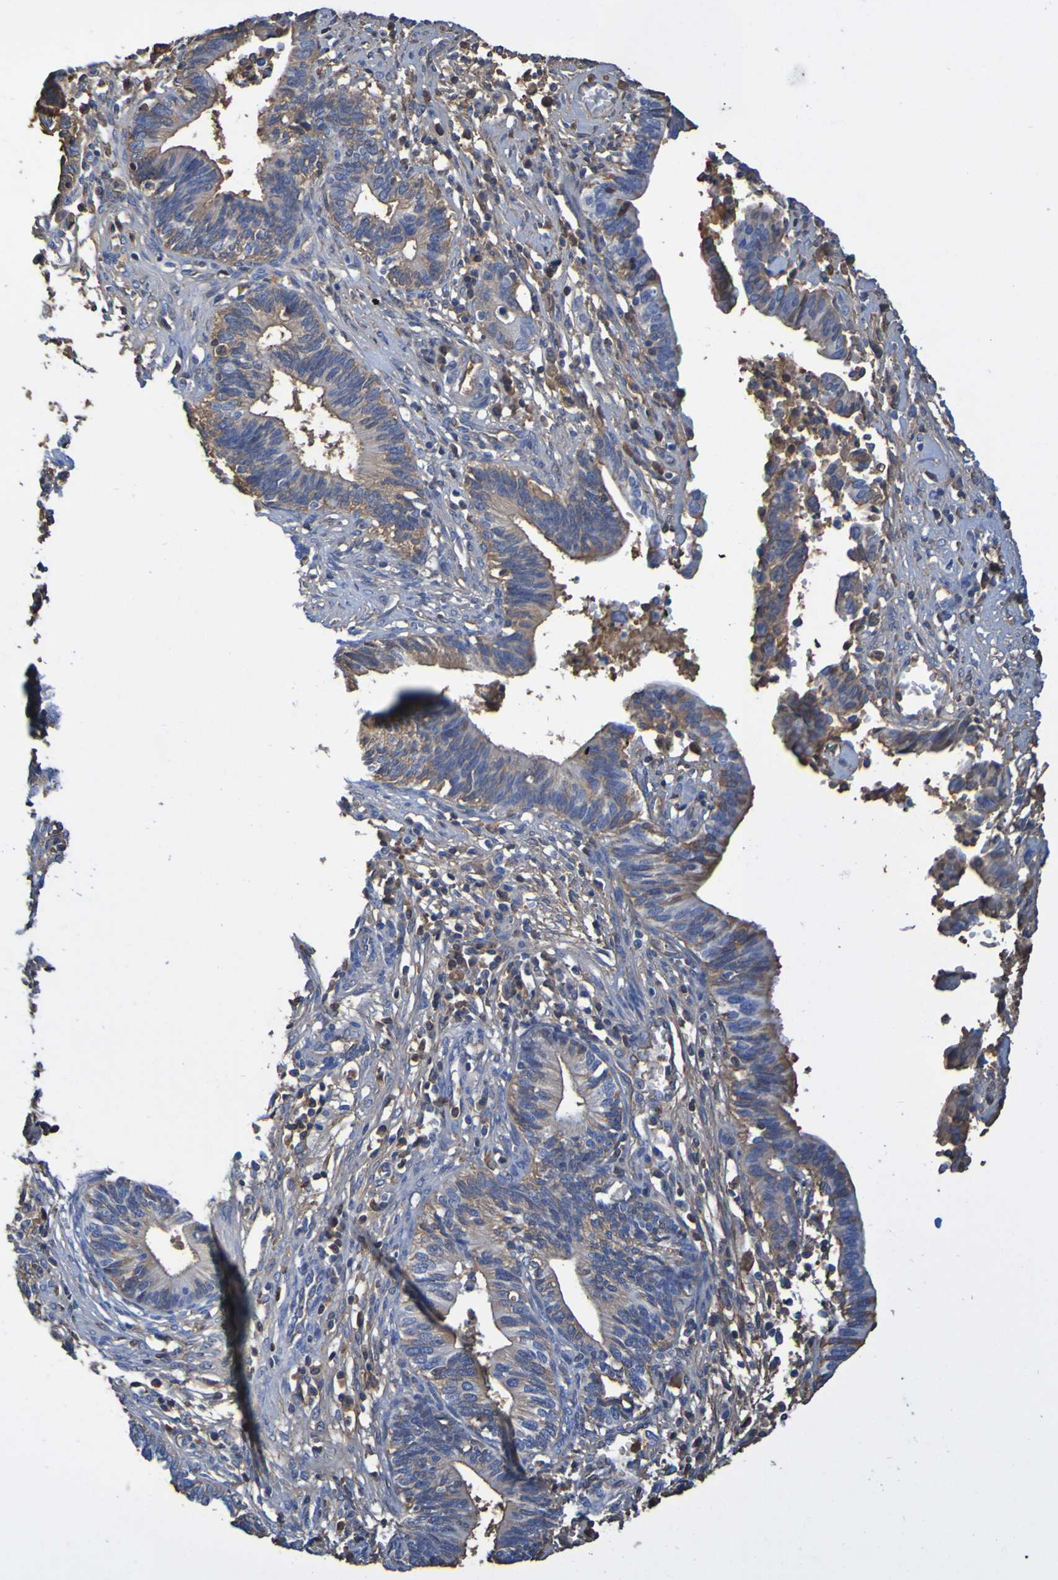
{"staining": {"intensity": "moderate", "quantity": "25%-75%", "location": "cytoplasmic/membranous"}, "tissue": "cervical cancer", "cell_type": "Tumor cells", "image_type": "cancer", "snomed": [{"axis": "morphology", "description": "Adenocarcinoma, NOS"}, {"axis": "topography", "description": "Cervix"}], "caption": "The immunohistochemical stain shows moderate cytoplasmic/membranous positivity in tumor cells of cervical cancer (adenocarcinoma) tissue. The staining was performed using DAB to visualize the protein expression in brown, while the nuclei were stained in blue with hematoxylin (Magnification: 20x).", "gene": "GAB3", "patient": {"sex": "female", "age": 44}}